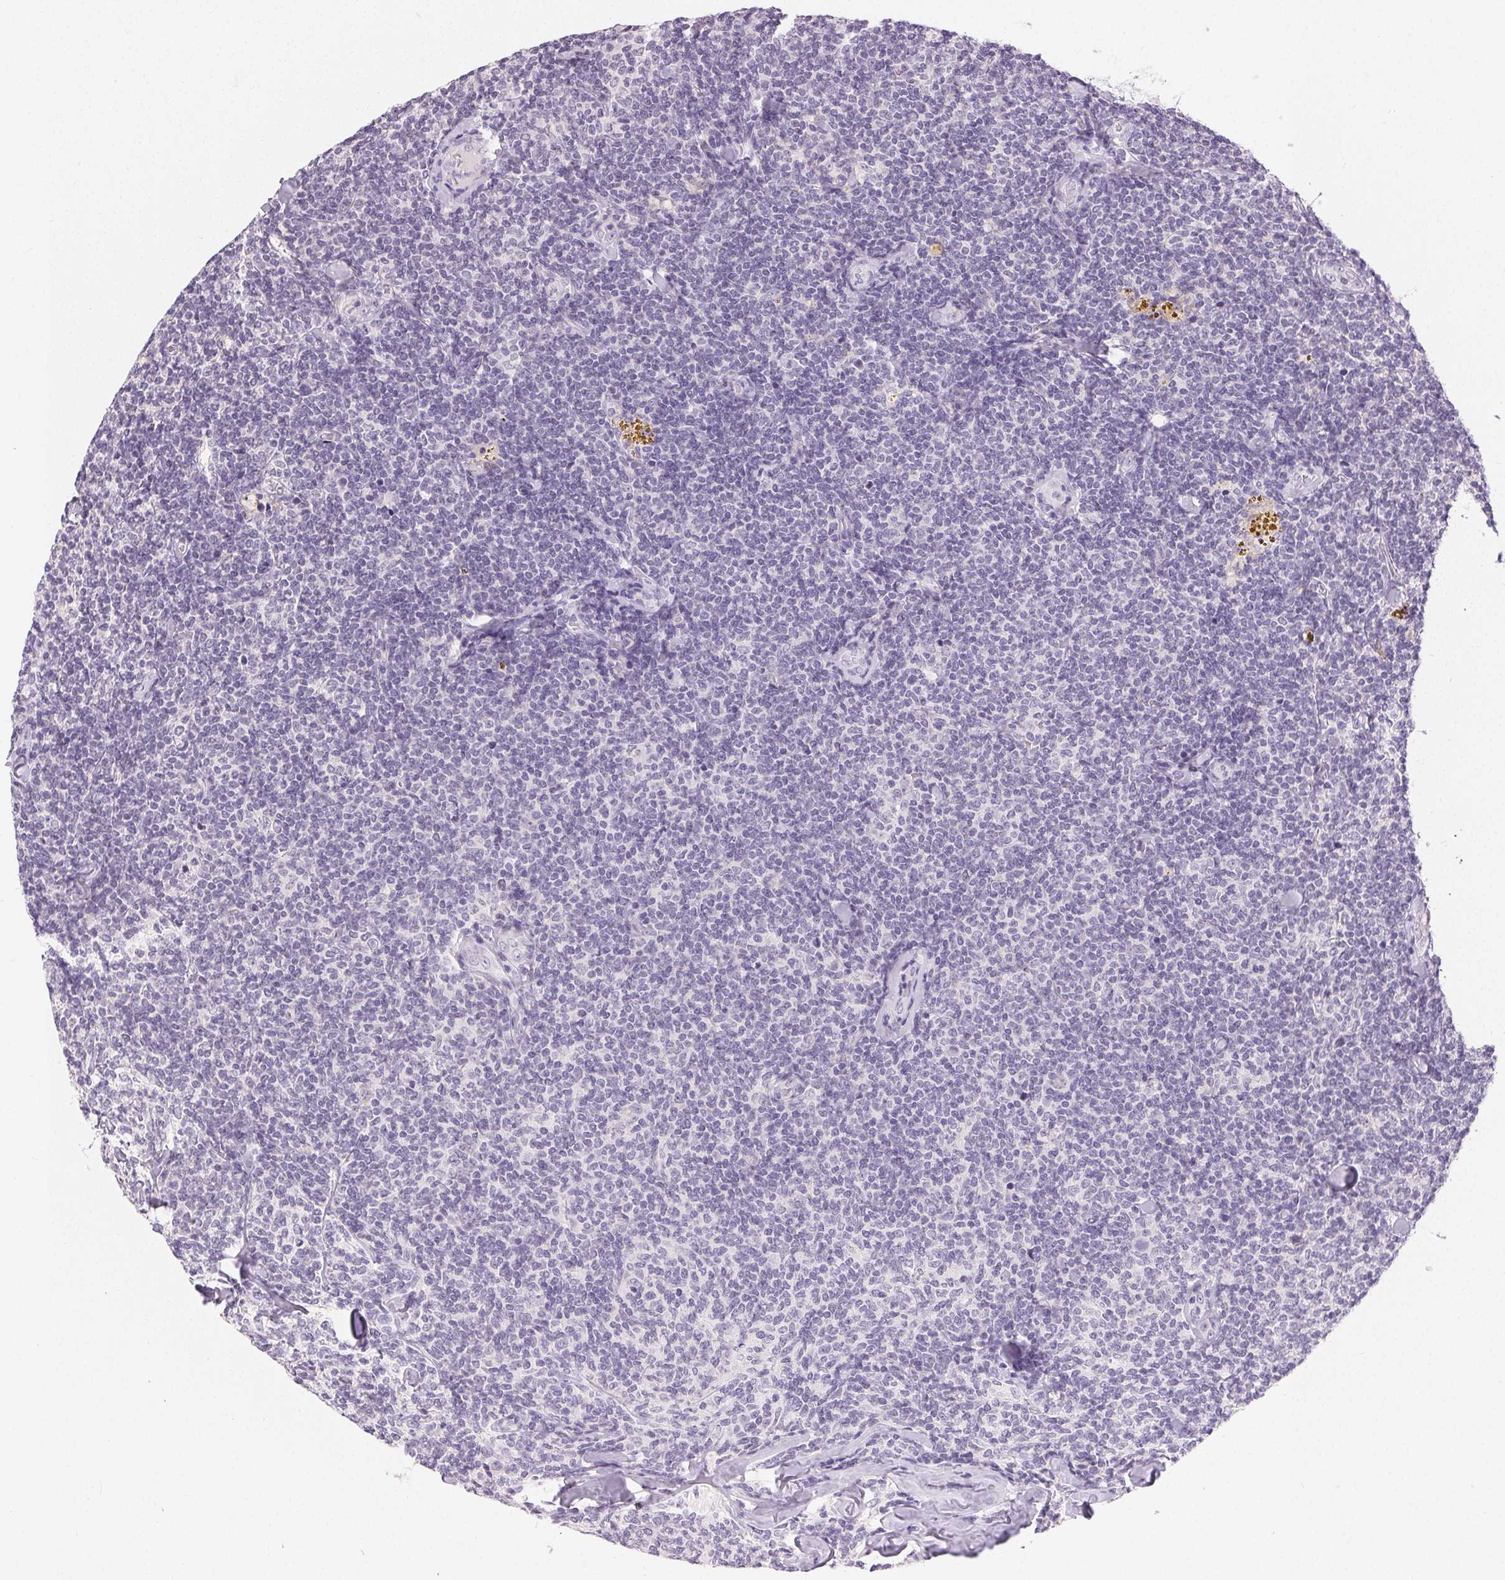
{"staining": {"intensity": "negative", "quantity": "none", "location": "none"}, "tissue": "lymphoma", "cell_type": "Tumor cells", "image_type": "cancer", "snomed": [{"axis": "morphology", "description": "Malignant lymphoma, non-Hodgkin's type, Low grade"}, {"axis": "topography", "description": "Lymph node"}], "caption": "Tumor cells show no significant protein expression in lymphoma.", "gene": "SFTPD", "patient": {"sex": "female", "age": 56}}